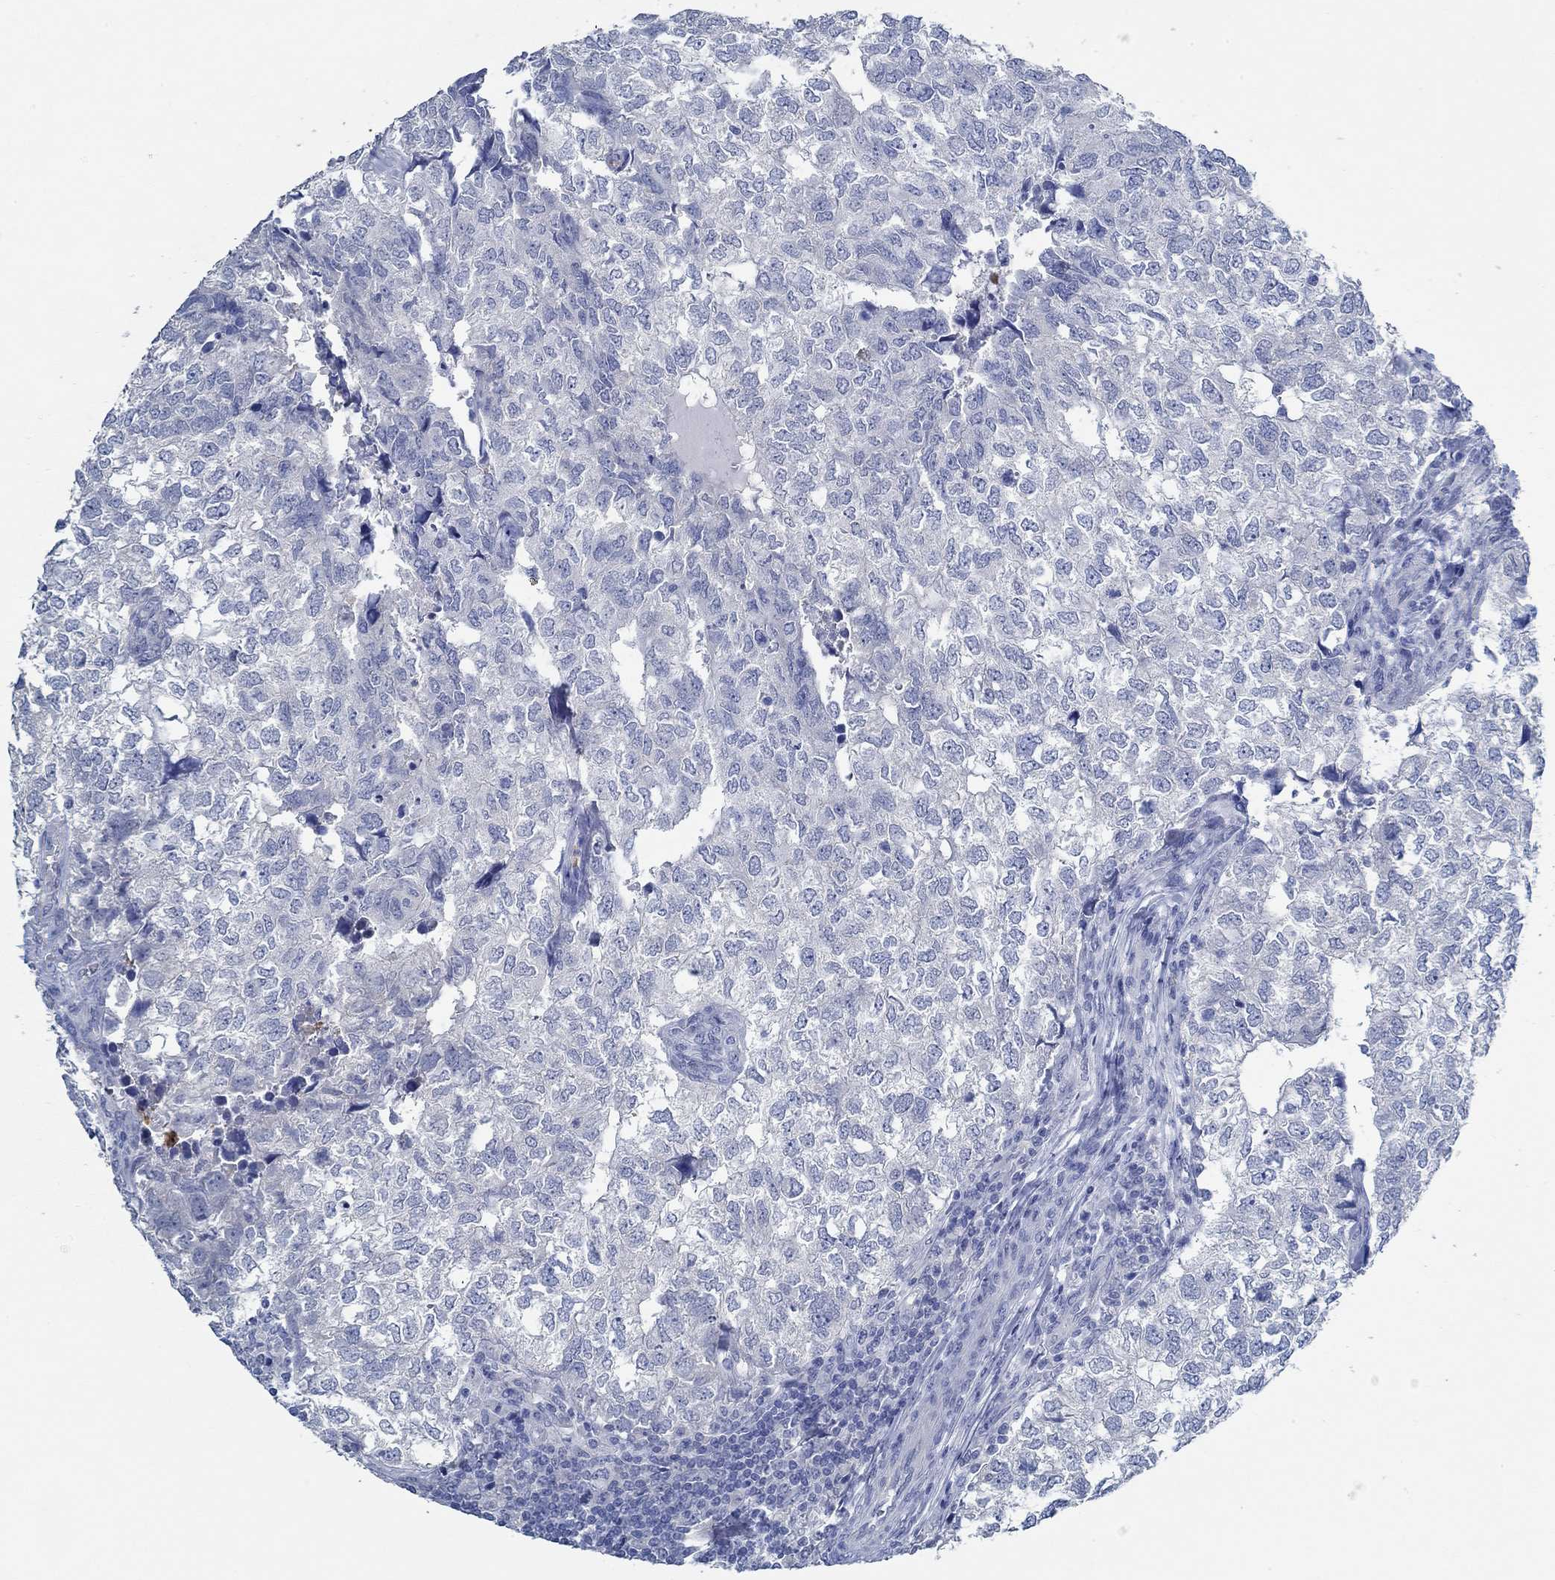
{"staining": {"intensity": "negative", "quantity": "none", "location": "none"}, "tissue": "breast cancer", "cell_type": "Tumor cells", "image_type": "cancer", "snomed": [{"axis": "morphology", "description": "Duct carcinoma"}, {"axis": "topography", "description": "Breast"}], "caption": "Tumor cells are negative for protein expression in human breast infiltrating ductal carcinoma.", "gene": "ZNF671", "patient": {"sex": "female", "age": 30}}